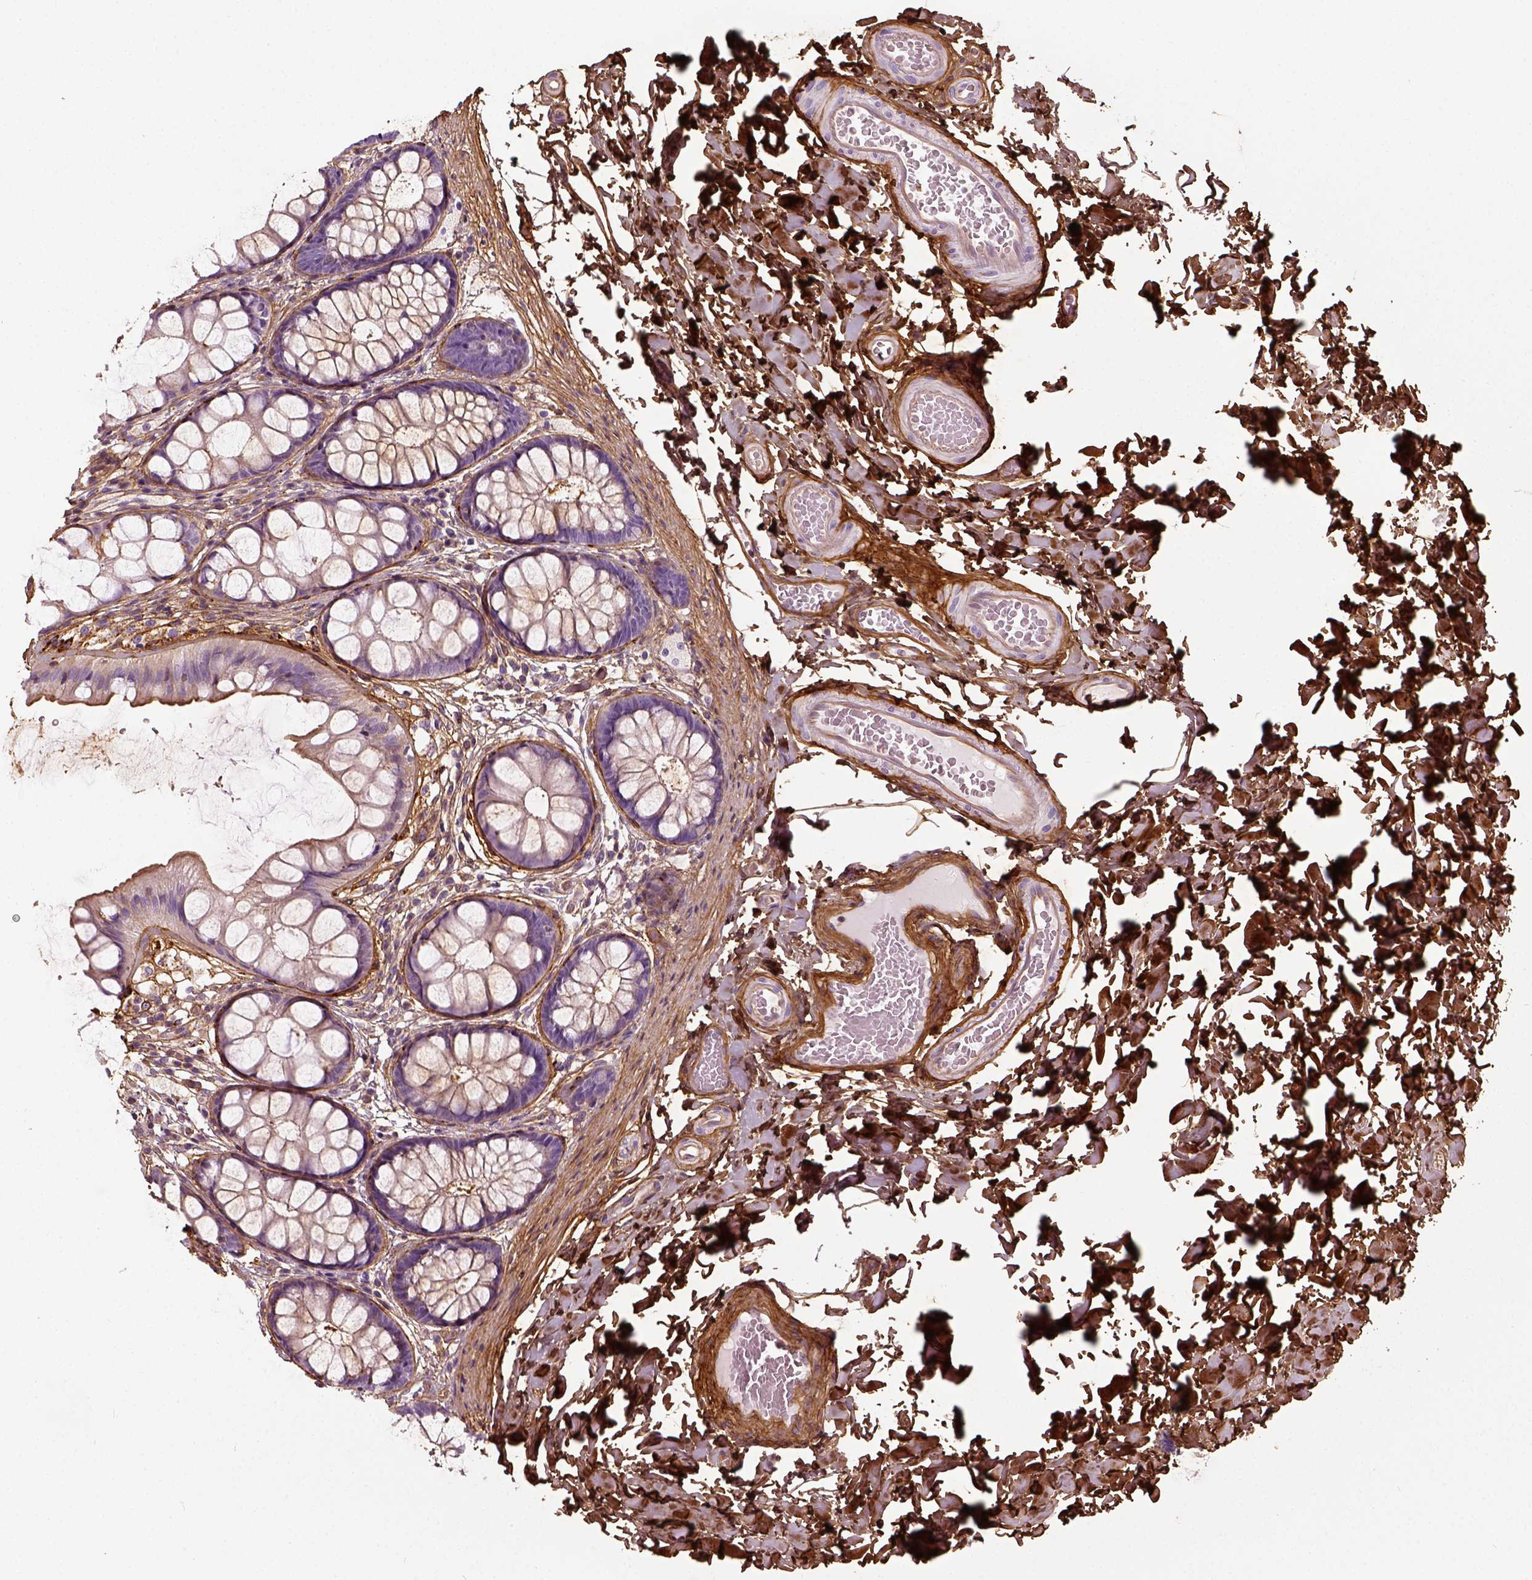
{"staining": {"intensity": "weak", "quantity": ">75%", "location": "cytoplasmic/membranous"}, "tissue": "colon", "cell_type": "Endothelial cells", "image_type": "normal", "snomed": [{"axis": "morphology", "description": "Normal tissue, NOS"}, {"axis": "topography", "description": "Colon"}], "caption": "Colon stained with DAB (3,3'-diaminobenzidine) IHC shows low levels of weak cytoplasmic/membranous positivity in about >75% of endothelial cells.", "gene": "COL6A2", "patient": {"sex": "male", "age": 47}}